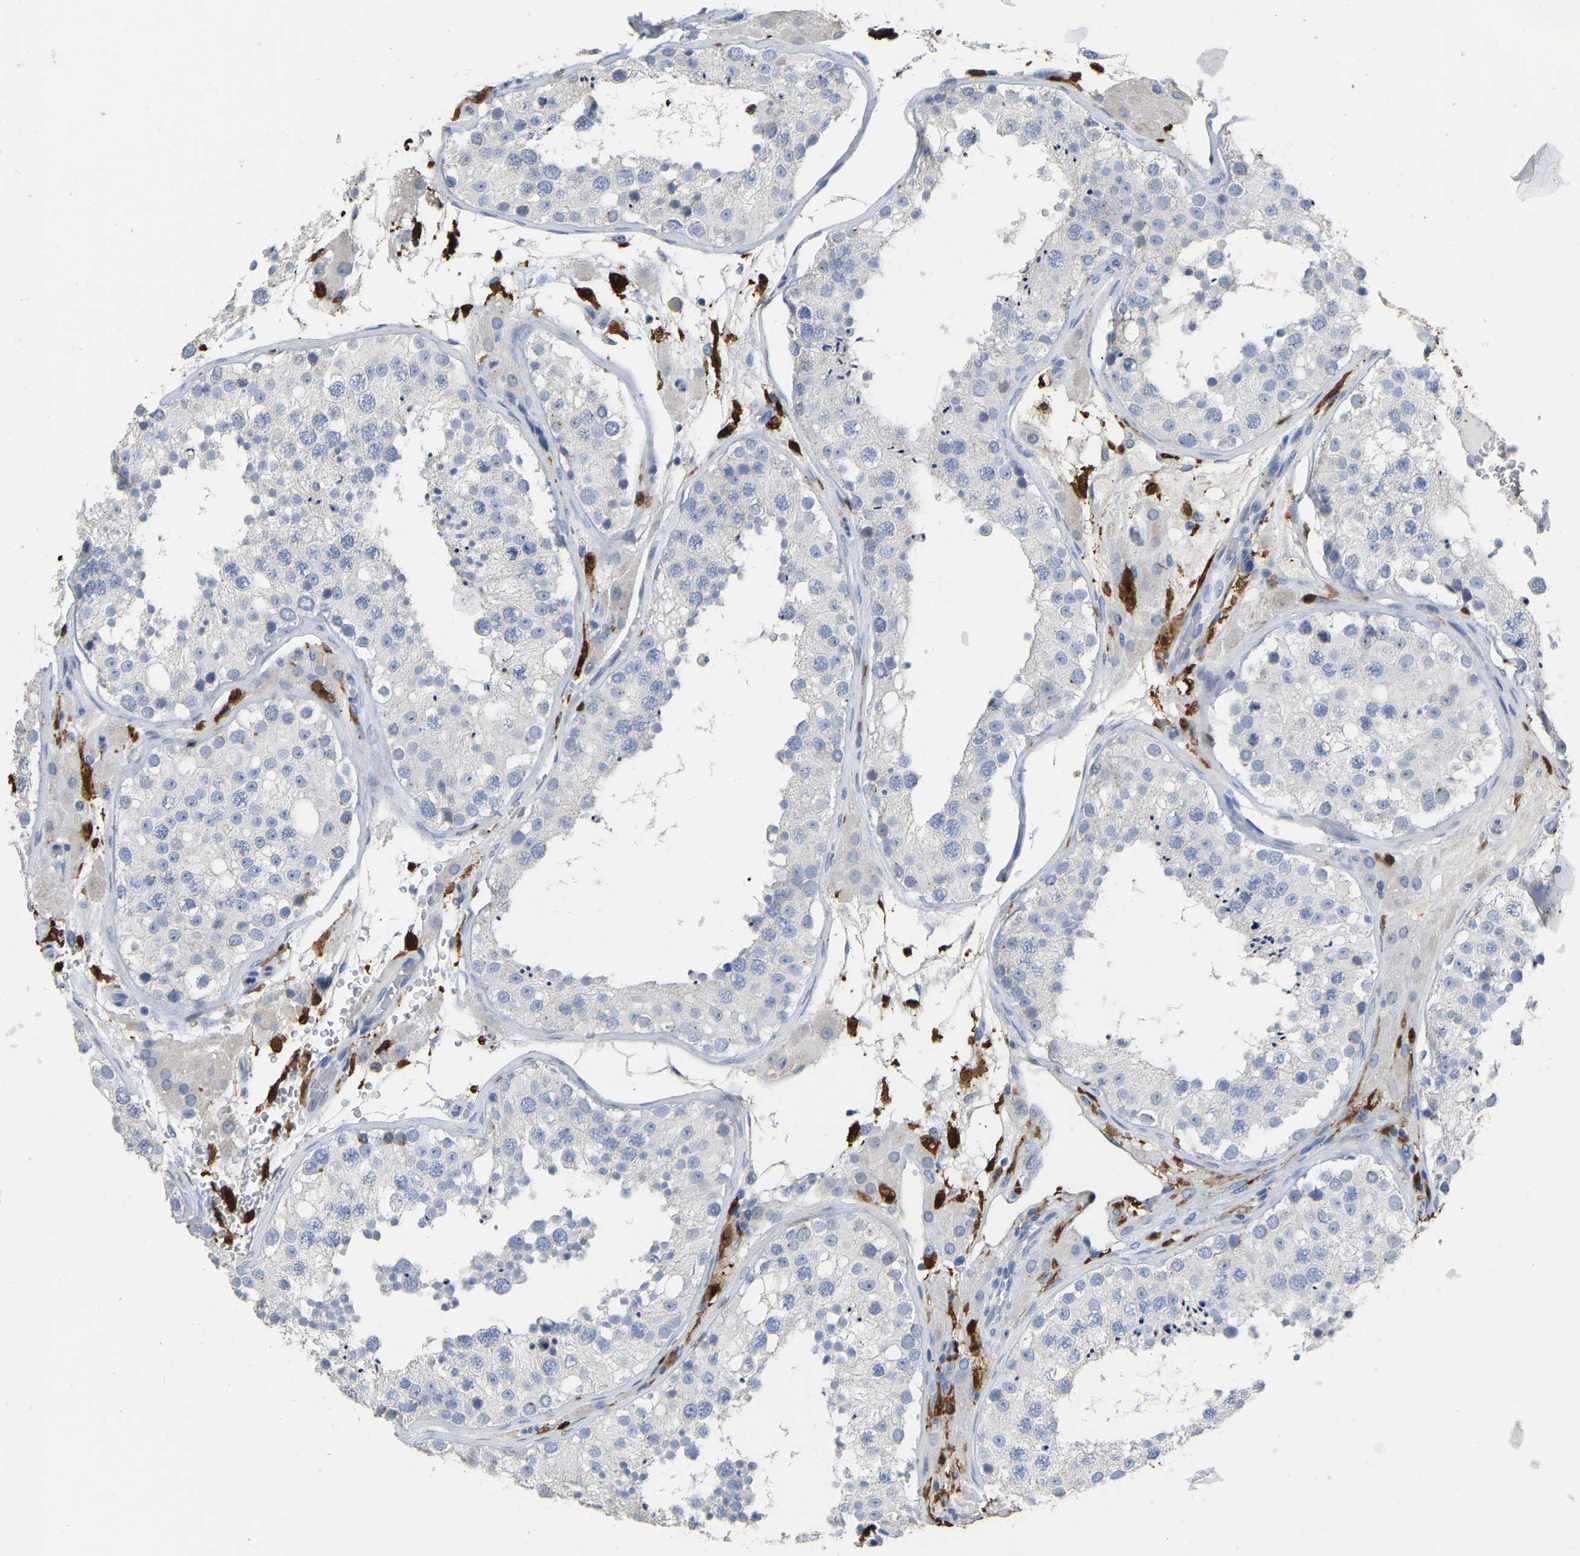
{"staining": {"intensity": "negative", "quantity": "none", "location": "none"}, "tissue": "testis", "cell_type": "Cells in seminiferous ducts", "image_type": "normal", "snomed": [{"axis": "morphology", "description": "Normal tissue, NOS"}, {"axis": "topography", "description": "Testis"}], "caption": "An image of testis stained for a protein exhibits no brown staining in cells in seminiferous ducts. (DAB (3,3'-diaminobenzidine) IHC, high magnification).", "gene": "ULBP2", "patient": {"sex": "male", "age": 26}}